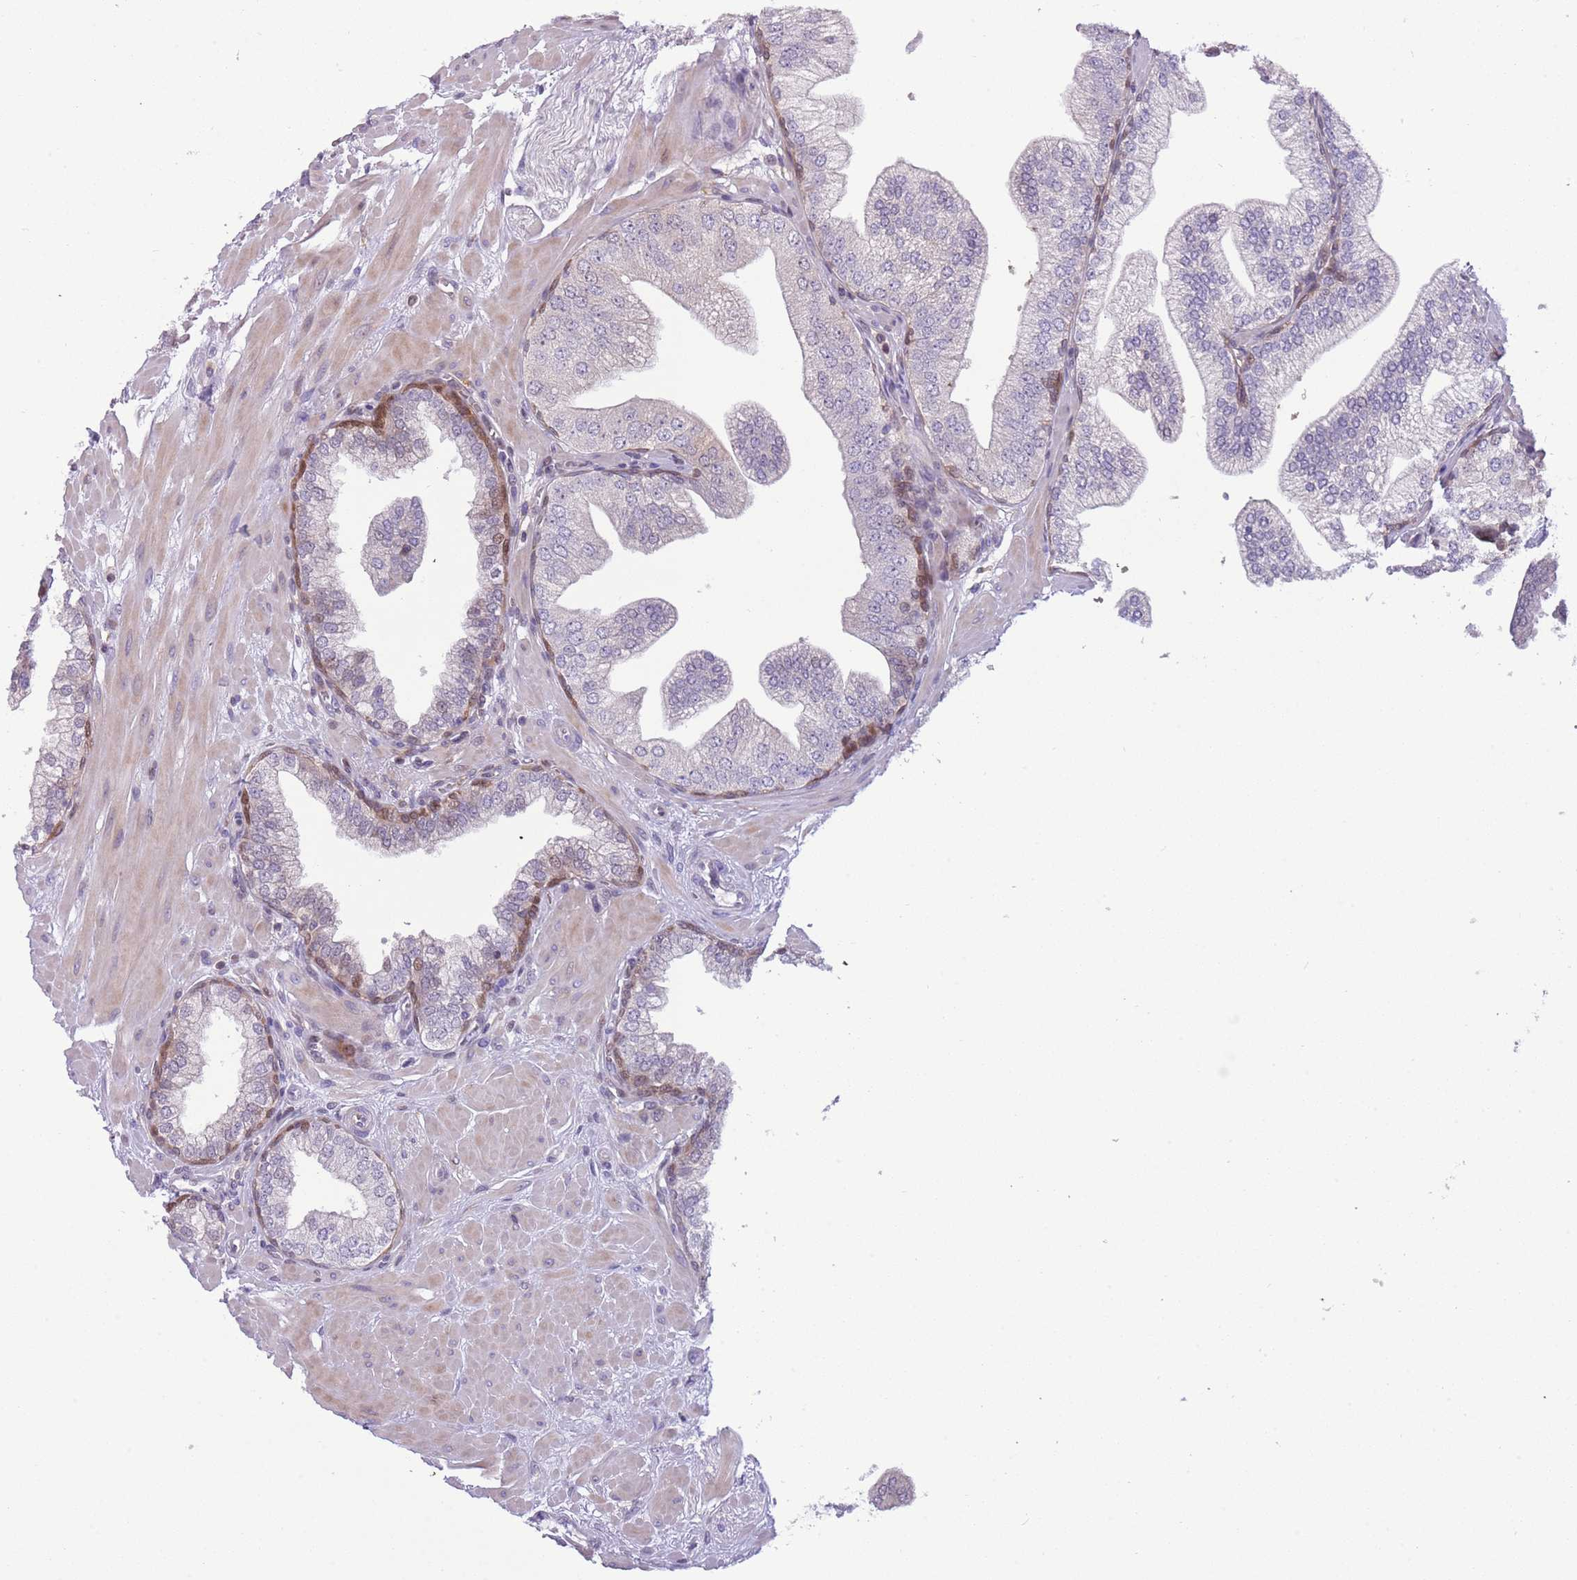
{"staining": {"intensity": "moderate", "quantity": "<25%", "location": "cytoplasmic/membranous,nuclear"}, "tissue": "prostate", "cell_type": "Glandular cells", "image_type": "normal", "snomed": [{"axis": "morphology", "description": "Normal tissue, NOS"}, {"axis": "topography", "description": "Prostate"}], "caption": "Glandular cells exhibit low levels of moderate cytoplasmic/membranous,nuclear staining in approximately <25% of cells in benign prostate.", "gene": "NBPF4", "patient": {"sex": "male", "age": 60}}